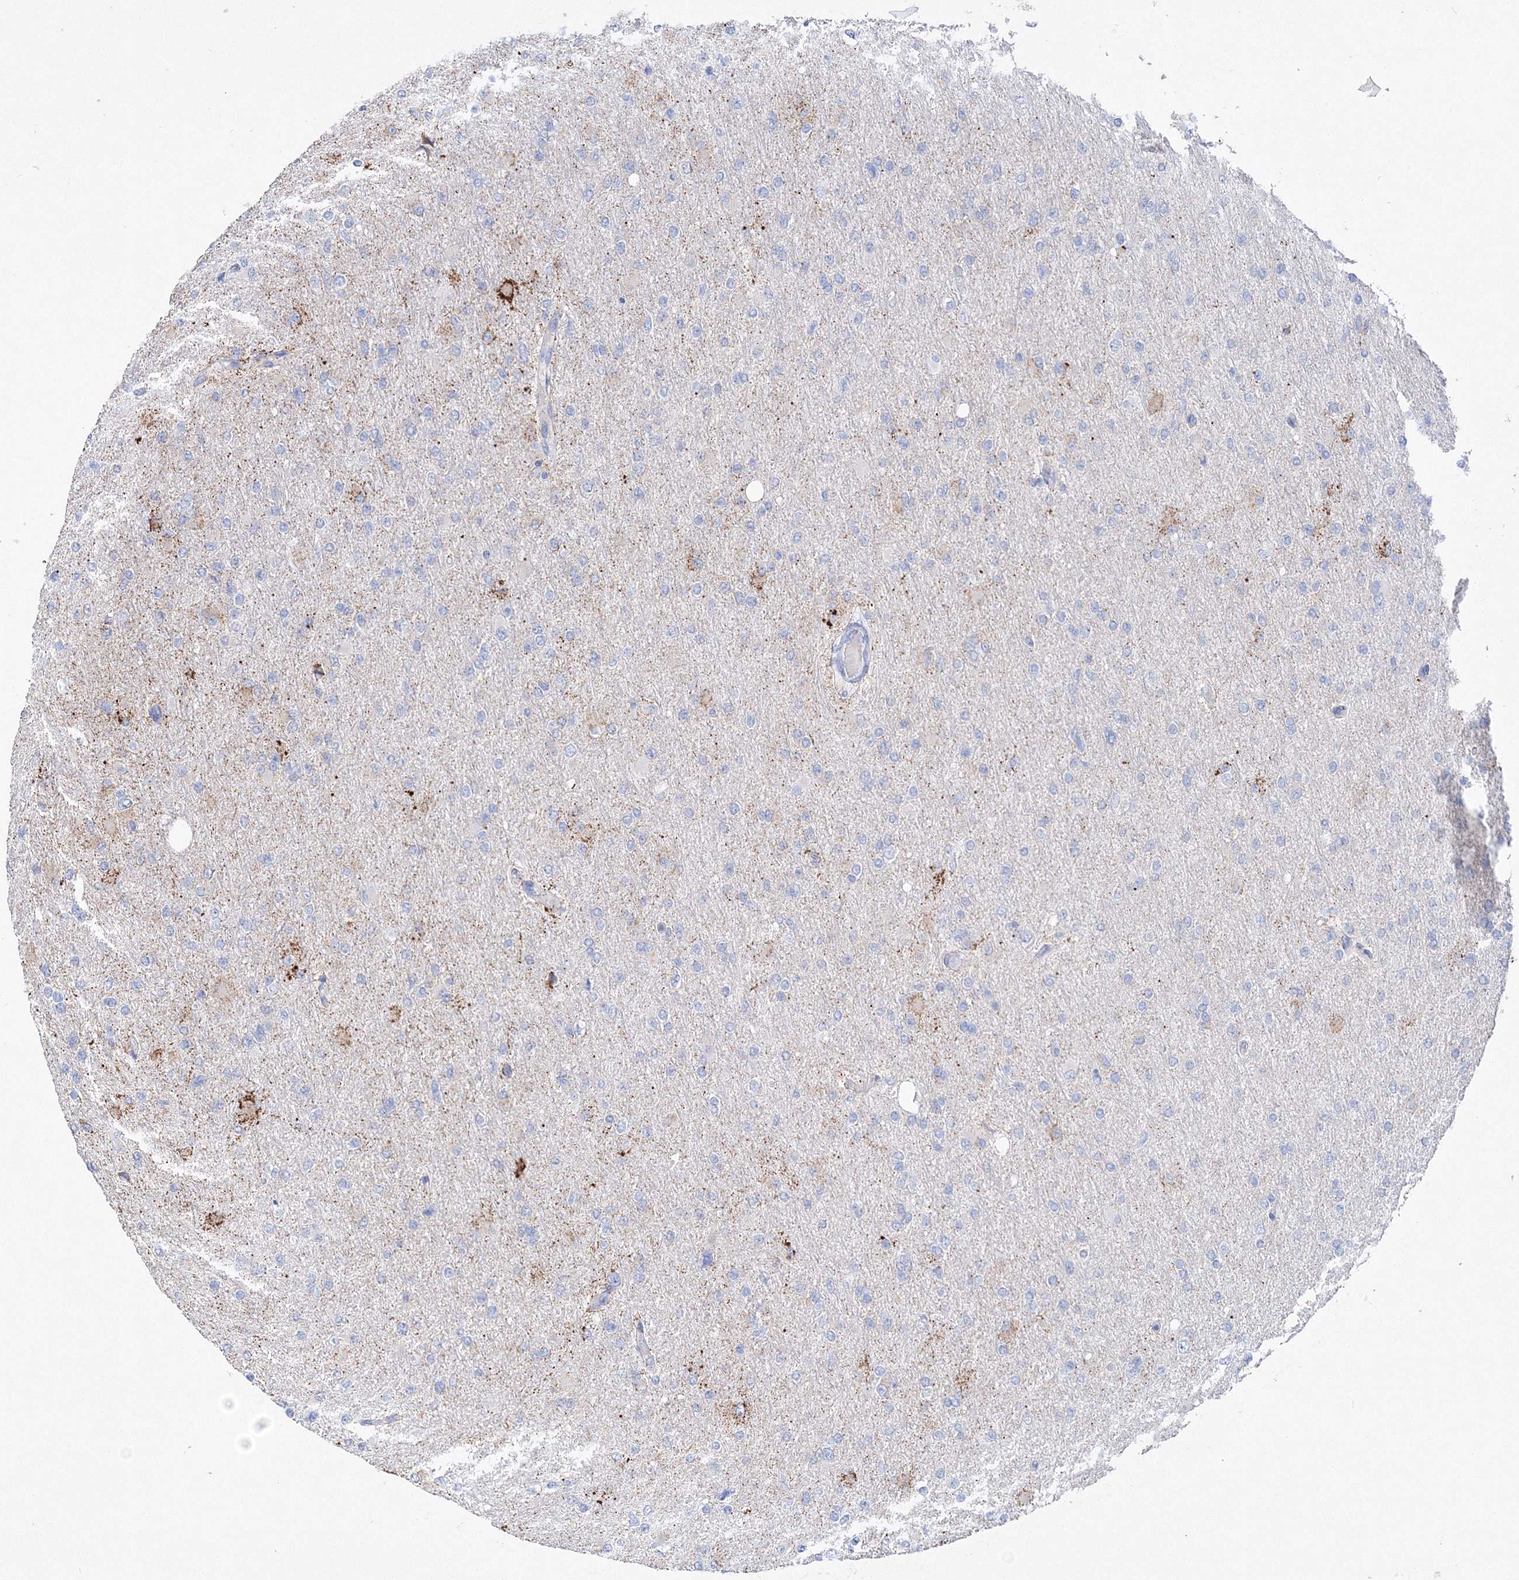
{"staining": {"intensity": "negative", "quantity": "none", "location": "none"}, "tissue": "glioma", "cell_type": "Tumor cells", "image_type": "cancer", "snomed": [{"axis": "morphology", "description": "Glioma, malignant, High grade"}, {"axis": "topography", "description": "Cerebral cortex"}], "caption": "Tumor cells are negative for brown protein staining in high-grade glioma (malignant).", "gene": "MERTK", "patient": {"sex": "female", "age": 36}}